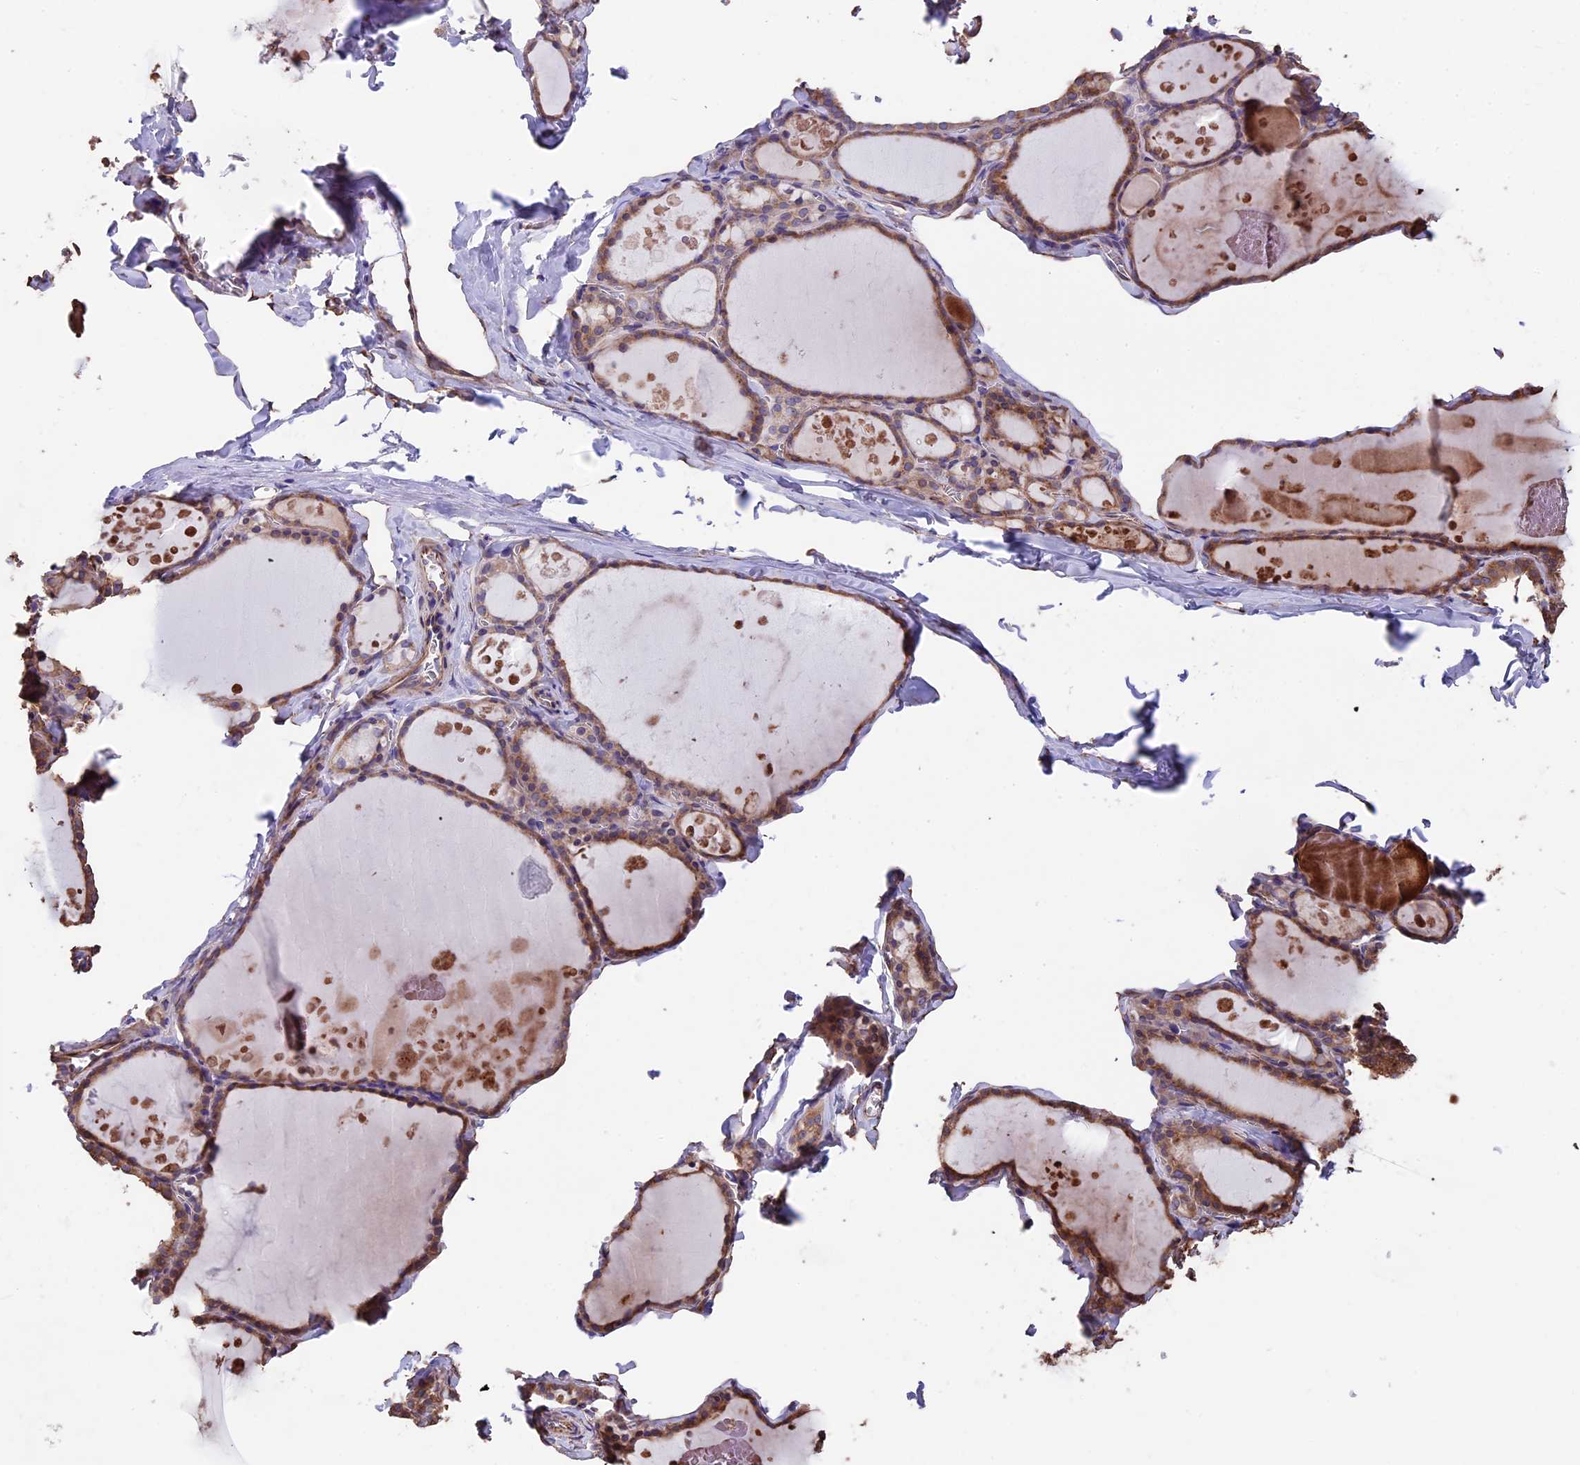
{"staining": {"intensity": "moderate", "quantity": "25%-75%", "location": "cytoplasmic/membranous"}, "tissue": "thyroid gland", "cell_type": "Glandular cells", "image_type": "normal", "snomed": [{"axis": "morphology", "description": "Normal tissue, NOS"}, {"axis": "topography", "description": "Thyroid gland"}], "caption": "IHC of benign thyroid gland reveals medium levels of moderate cytoplasmic/membranous expression in about 25%-75% of glandular cells. The staining was performed using DAB (3,3'-diaminobenzidine) to visualize the protein expression in brown, while the nuclei were stained in blue with hematoxylin (Magnification: 20x).", "gene": "SEH1L", "patient": {"sex": "male", "age": 56}}